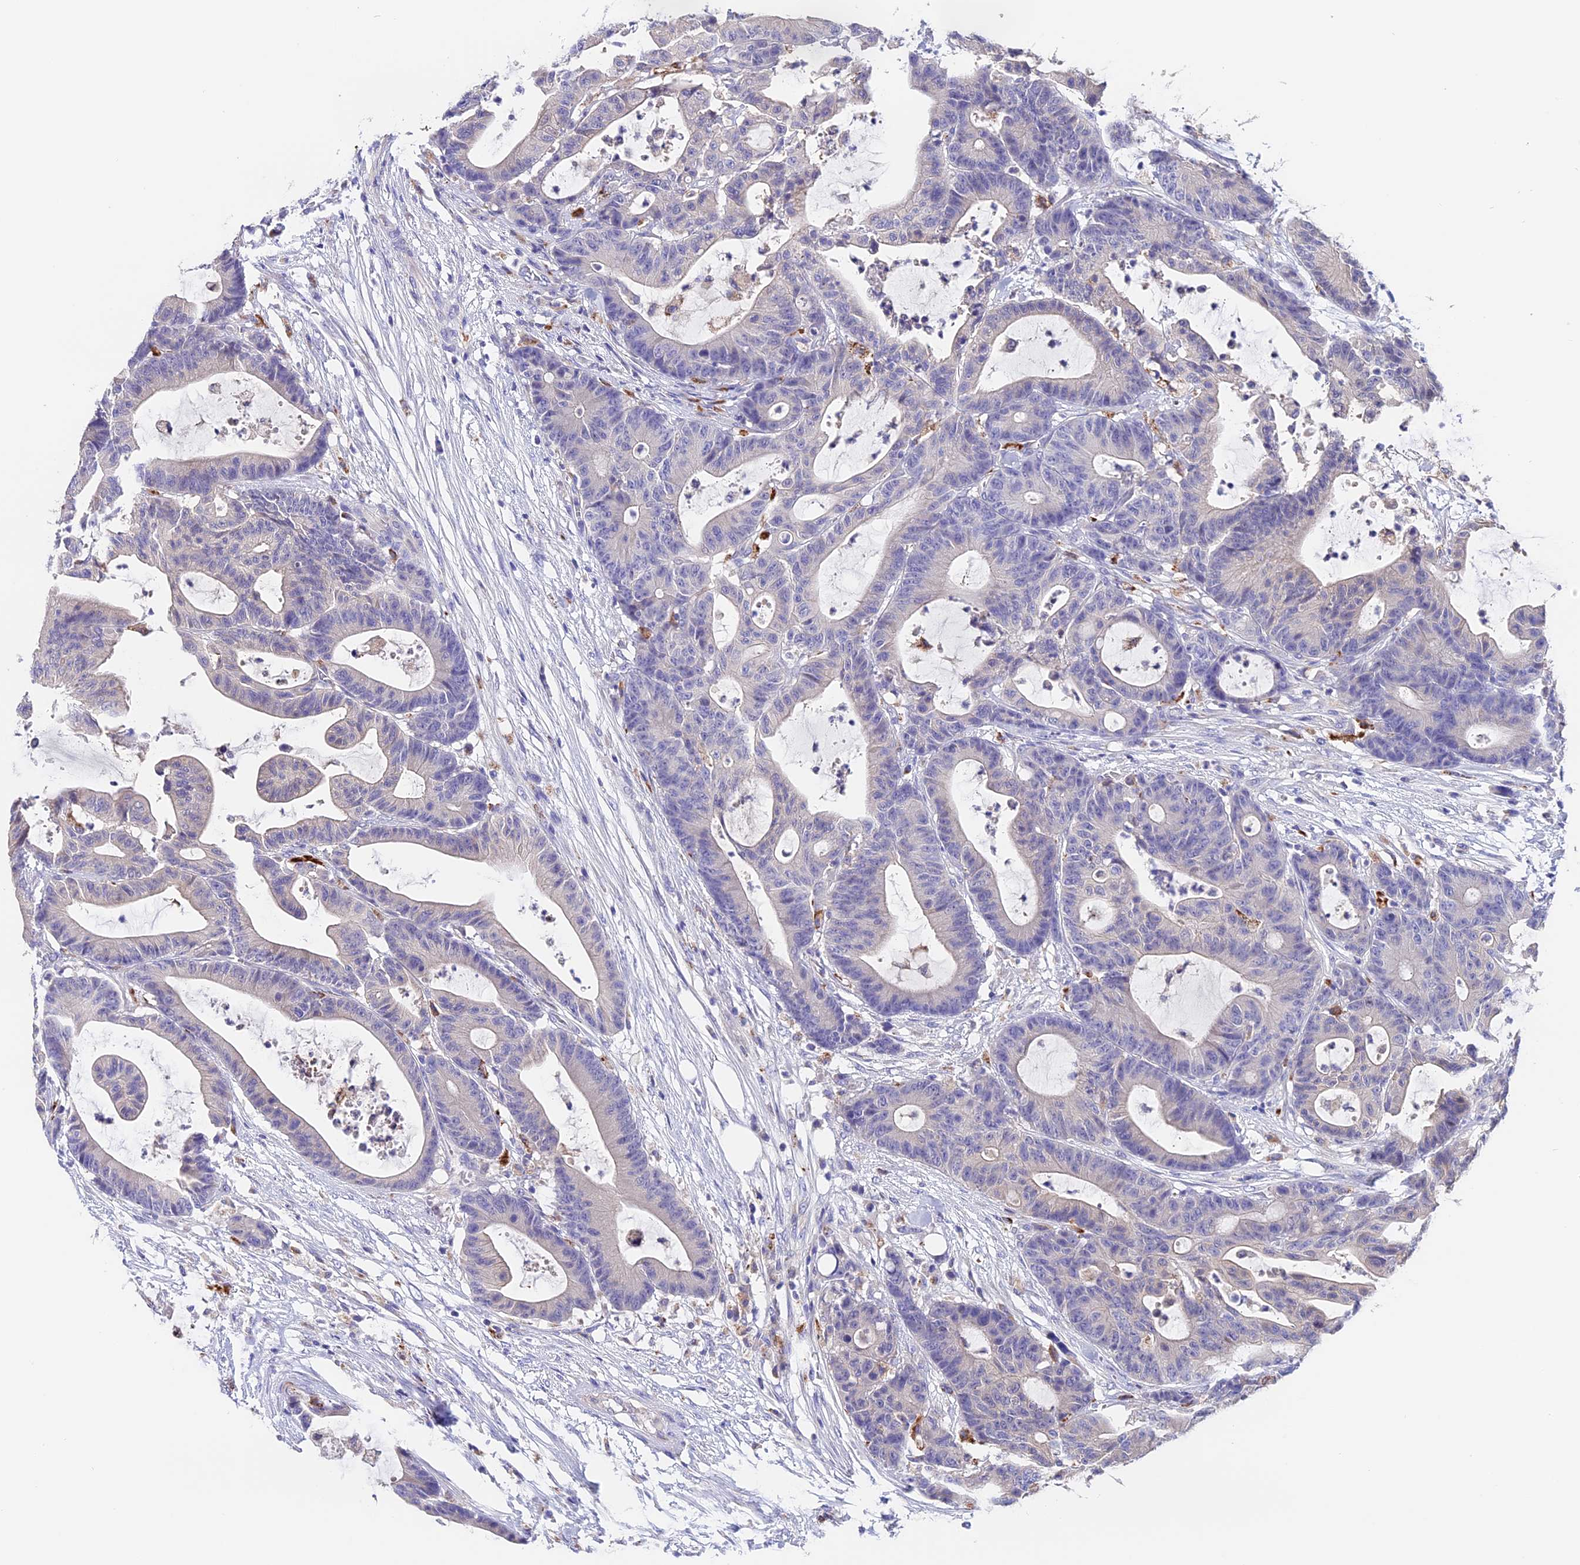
{"staining": {"intensity": "negative", "quantity": "none", "location": "none"}, "tissue": "colorectal cancer", "cell_type": "Tumor cells", "image_type": "cancer", "snomed": [{"axis": "morphology", "description": "Adenocarcinoma, NOS"}, {"axis": "topography", "description": "Colon"}], "caption": "Photomicrograph shows no significant protein staining in tumor cells of colorectal cancer (adenocarcinoma).", "gene": "LYPD6", "patient": {"sex": "female", "age": 84}}